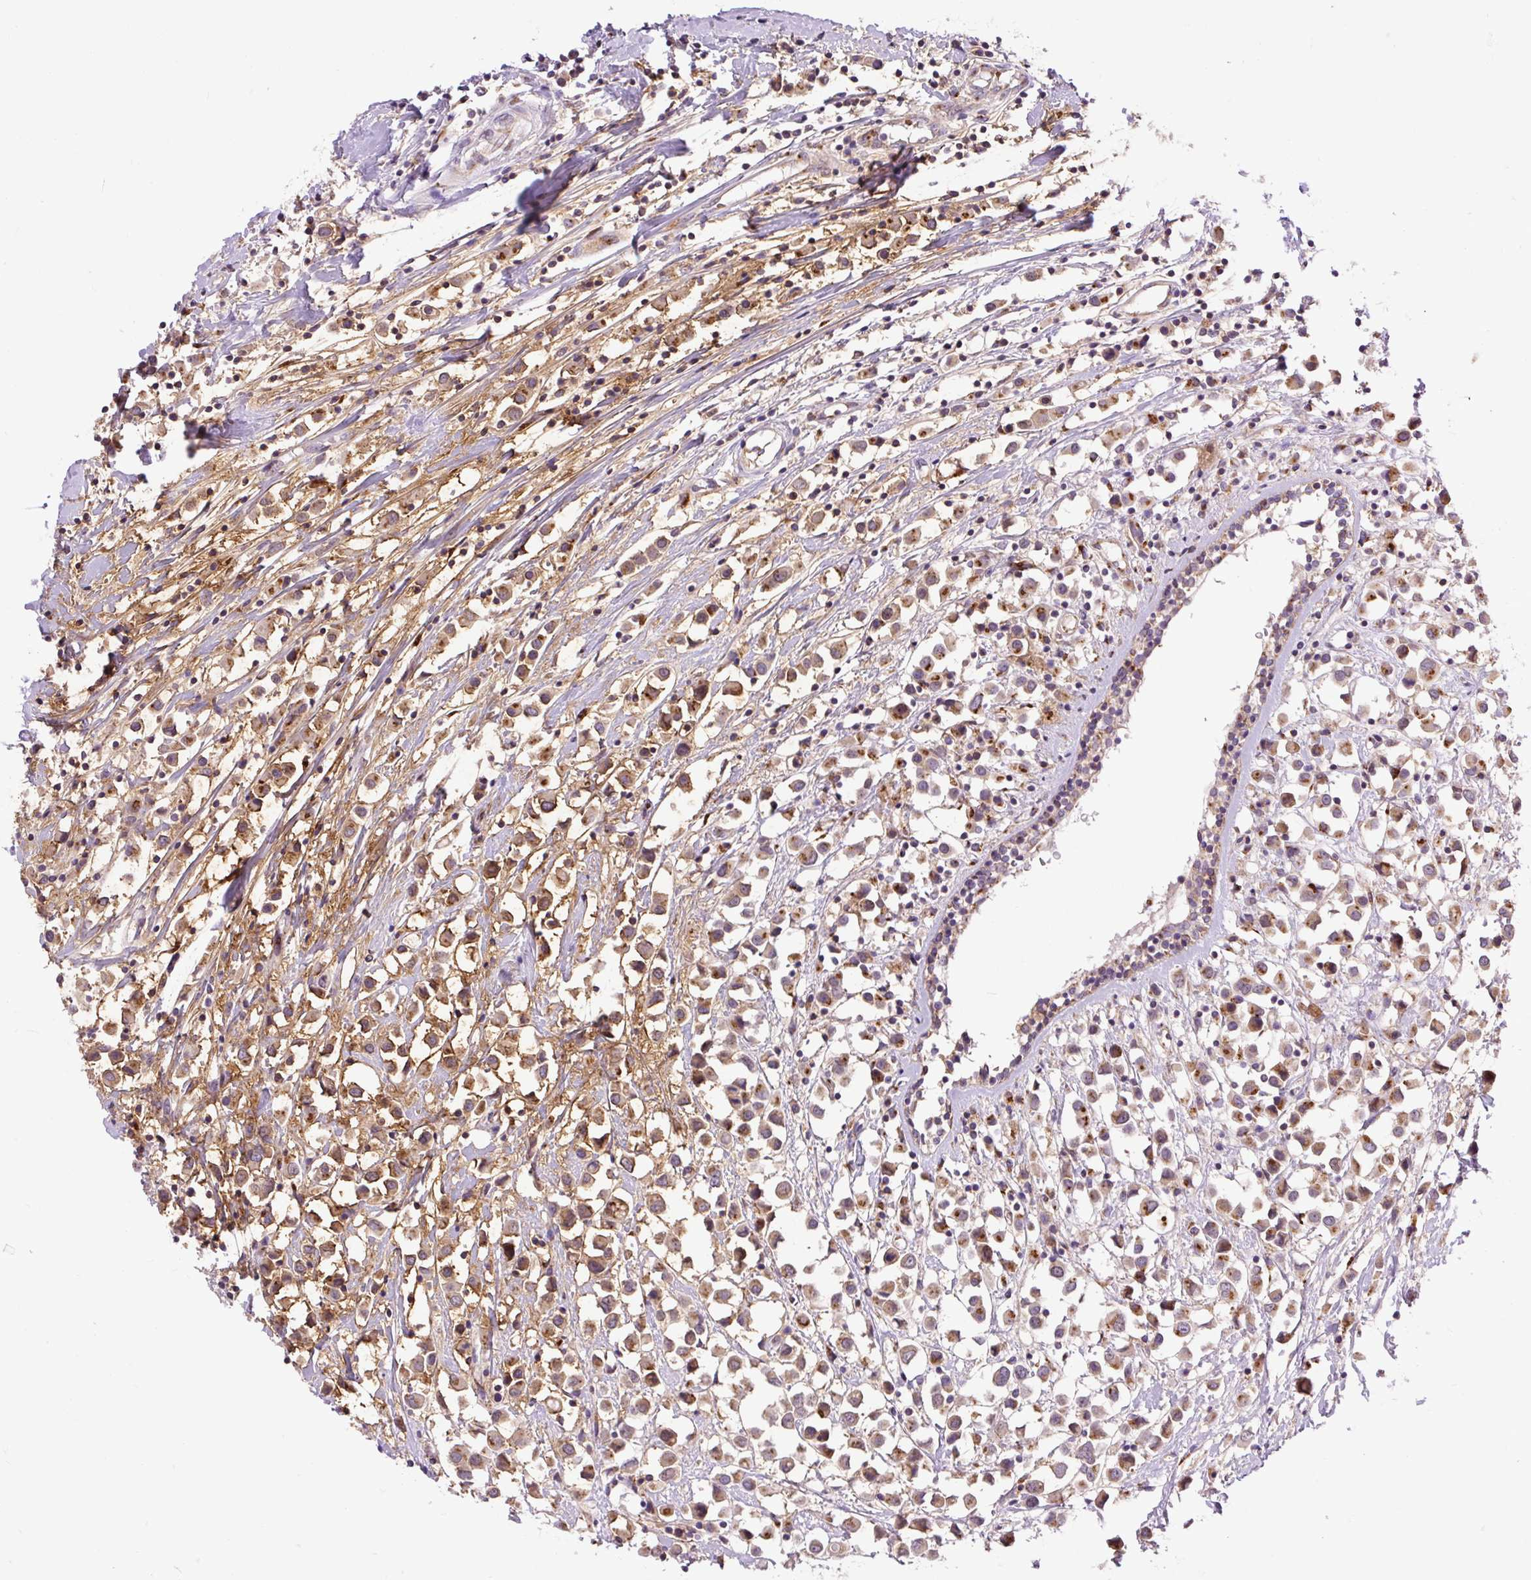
{"staining": {"intensity": "moderate", "quantity": ">75%", "location": "cytoplasmic/membranous"}, "tissue": "breast cancer", "cell_type": "Tumor cells", "image_type": "cancer", "snomed": [{"axis": "morphology", "description": "Duct carcinoma"}, {"axis": "topography", "description": "Breast"}], "caption": "Immunohistochemistry (IHC) image of neoplastic tissue: breast cancer stained using IHC exhibits medium levels of moderate protein expression localized specifically in the cytoplasmic/membranous of tumor cells, appearing as a cytoplasmic/membranous brown color.", "gene": "MSMP", "patient": {"sex": "female", "age": 61}}